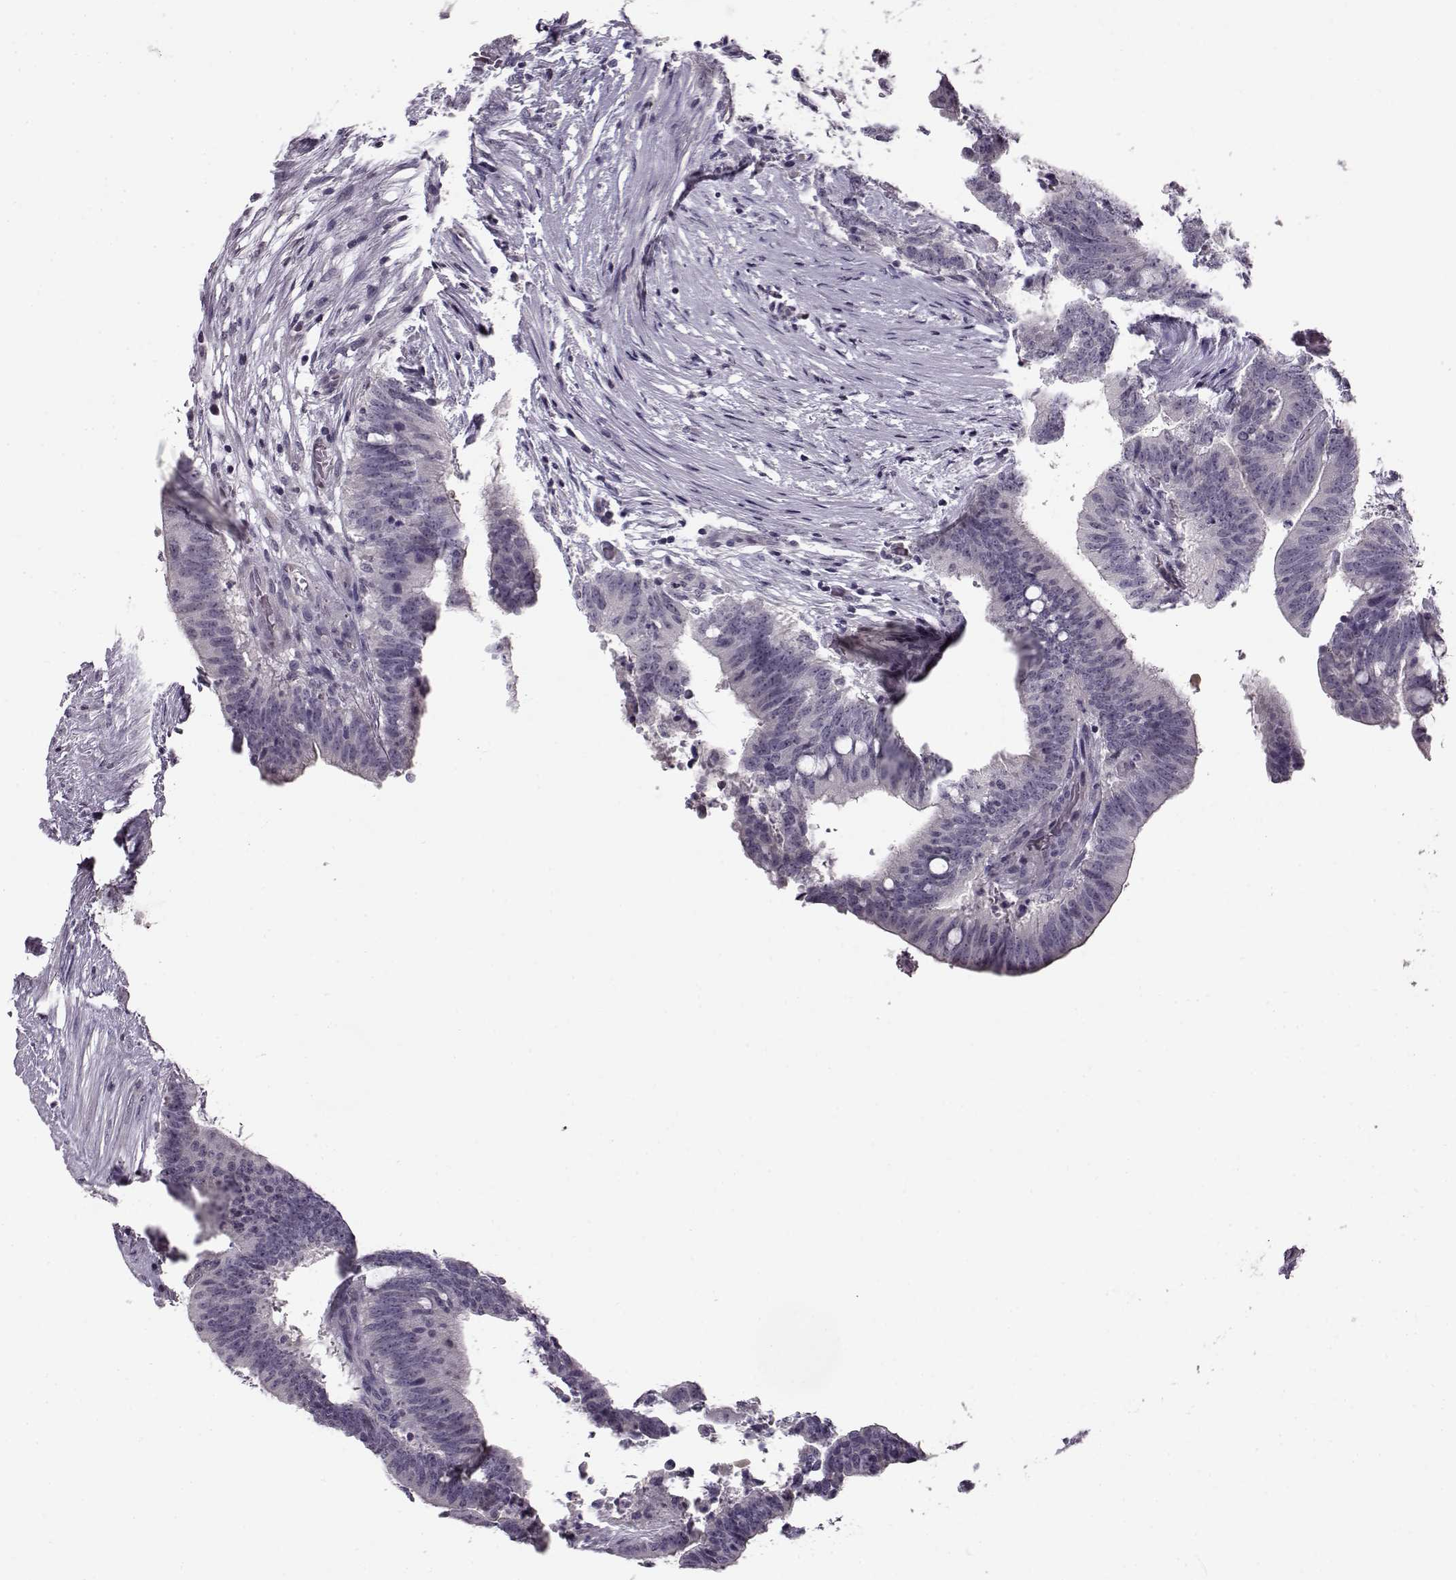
{"staining": {"intensity": "negative", "quantity": "none", "location": "none"}, "tissue": "colorectal cancer", "cell_type": "Tumor cells", "image_type": "cancer", "snomed": [{"axis": "morphology", "description": "Adenocarcinoma, NOS"}, {"axis": "topography", "description": "Colon"}], "caption": "DAB immunohistochemical staining of human colorectal cancer displays no significant positivity in tumor cells. Nuclei are stained in blue.", "gene": "RP1L1", "patient": {"sex": "female", "age": 43}}